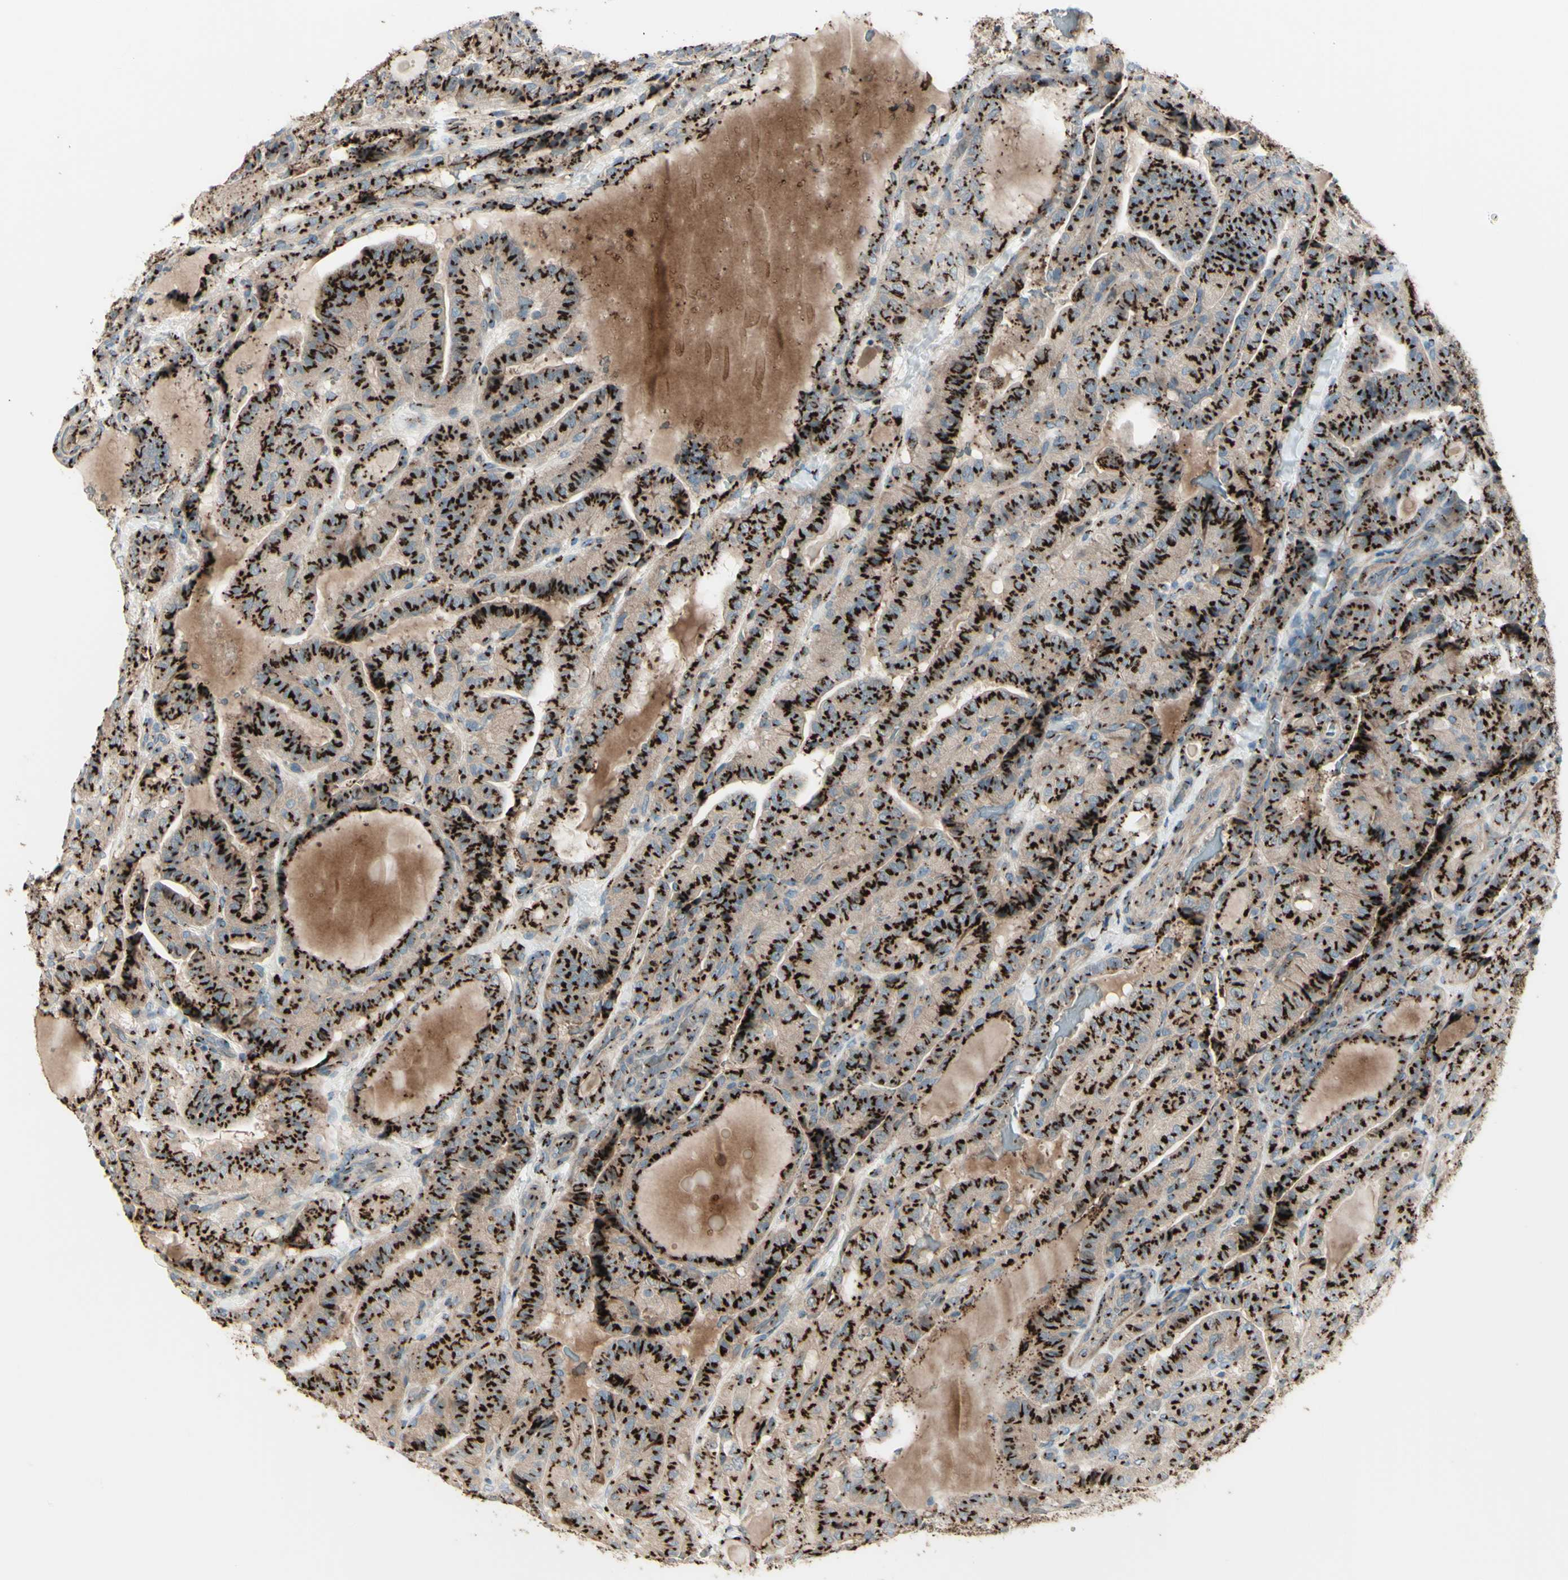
{"staining": {"intensity": "strong", "quantity": ">75%", "location": "cytoplasmic/membranous"}, "tissue": "thyroid cancer", "cell_type": "Tumor cells", "image_type": "cancer", "snomed": [{"axis": "morphology", "description": "Papillary adenocarcinoma, NOS"}, {"axis": "topography", "description": "Thyroid gland"}], "caption": "Immunohistochemical staining of thyroid cancer (papillary adenocarcinoma) exhibits strong cytoplasmic/membranous protein expression in about >75% of tumor cells.", "gene": "BPNT2", "patient": {"sex": "male", "age": 77}}